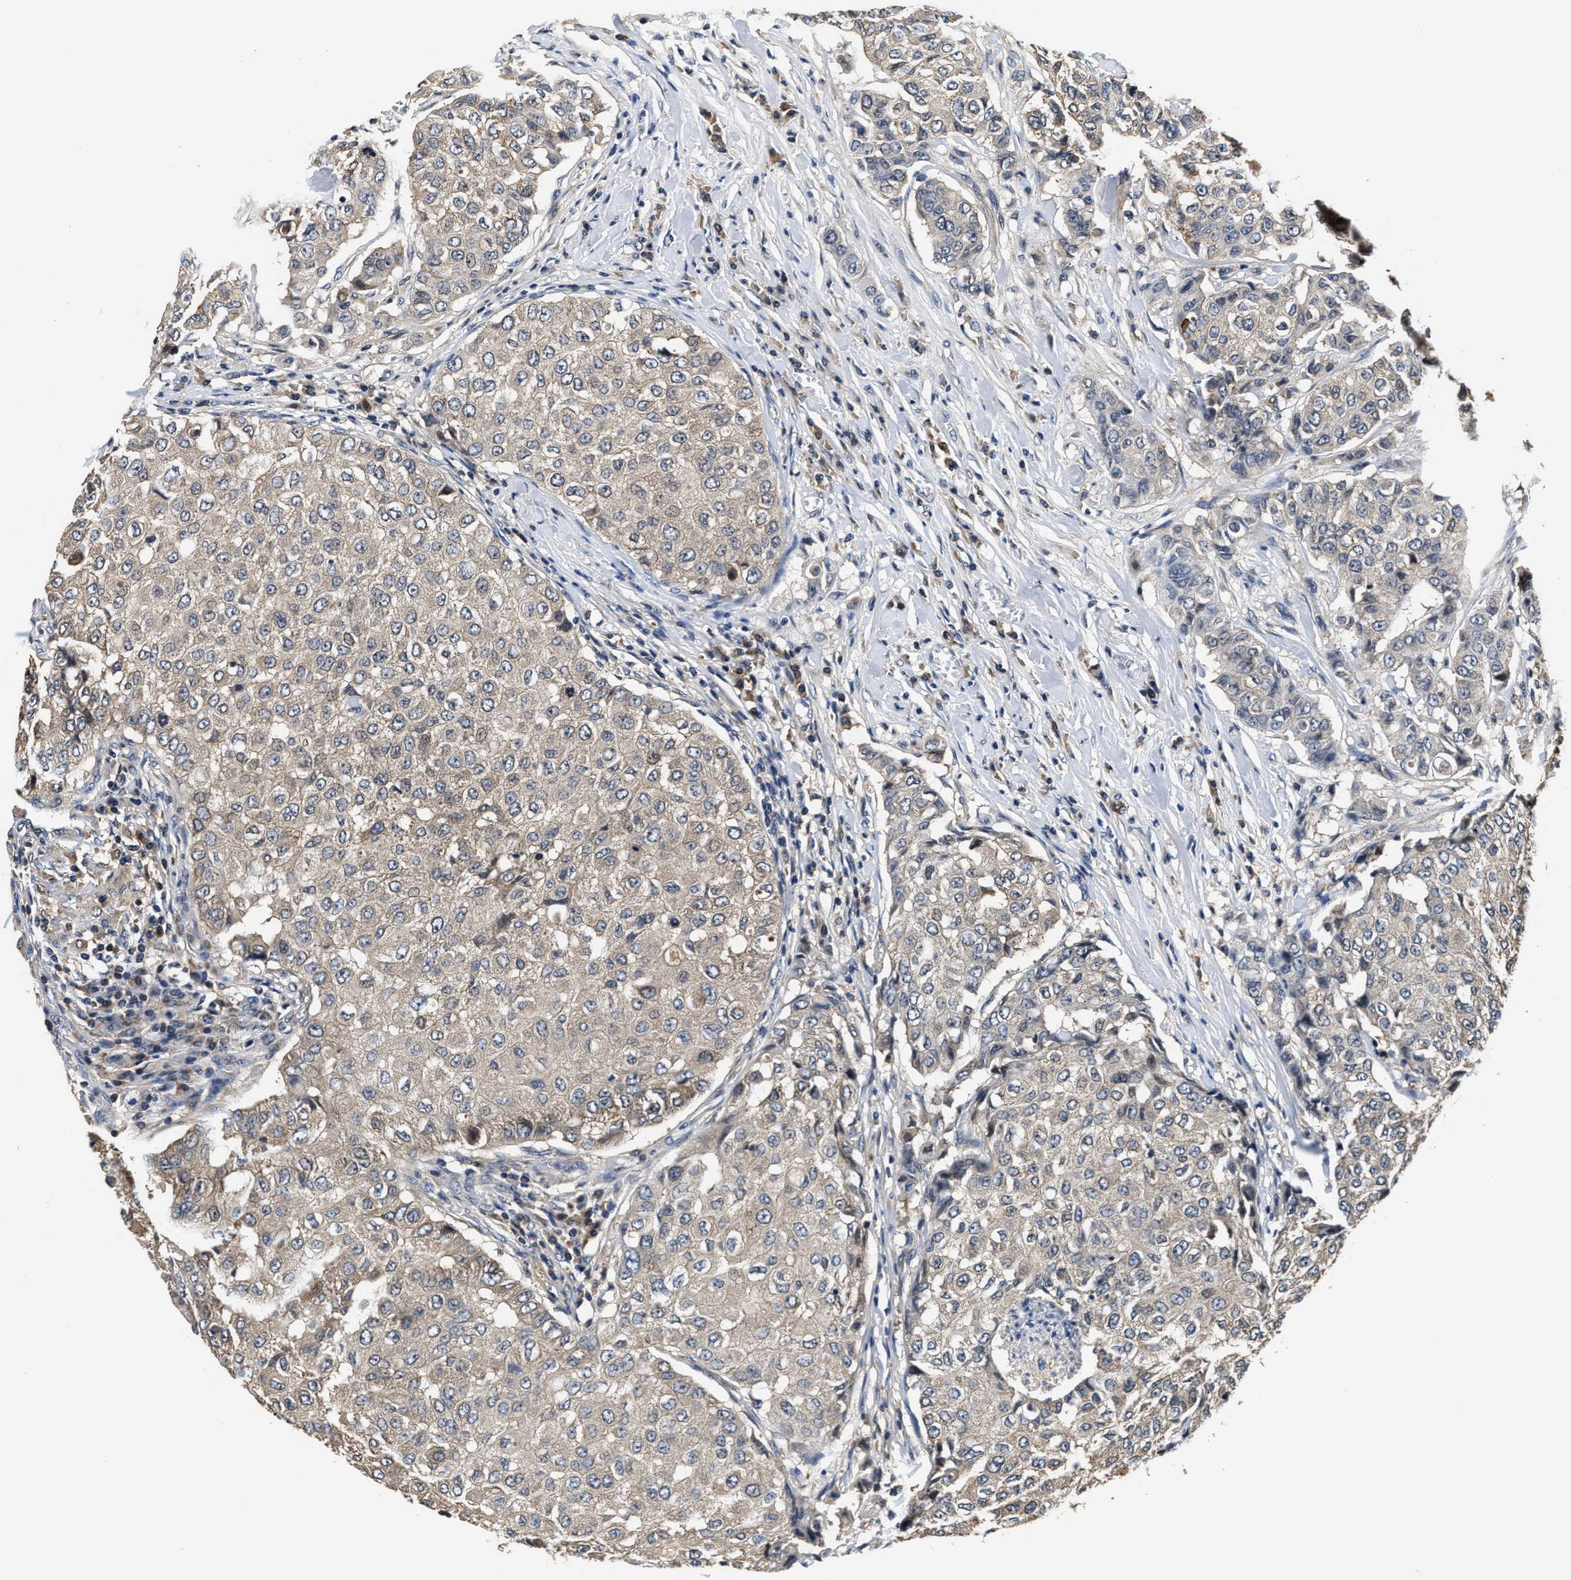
{"staining": {"intensity": "weak", "quantity": "25%-75%", "location": "cytoplasmic/membranous"}, "tissue": "breast cancer", "cell_type": "Tumor cells", "image_type": "cancer", "snomed": [{"axis": "morphology", "description": "Duct carcinoma"}, {"axis": "topography", "description": "Breast"}], "caption": "A brown stain highlights weak cytoplasmic/membranous expression of a protein in human infiltrating ductal carcinoma (breast) tumor cells.", "gene": "PHPT1", "patient": {"sex": "female", "age": 27}}